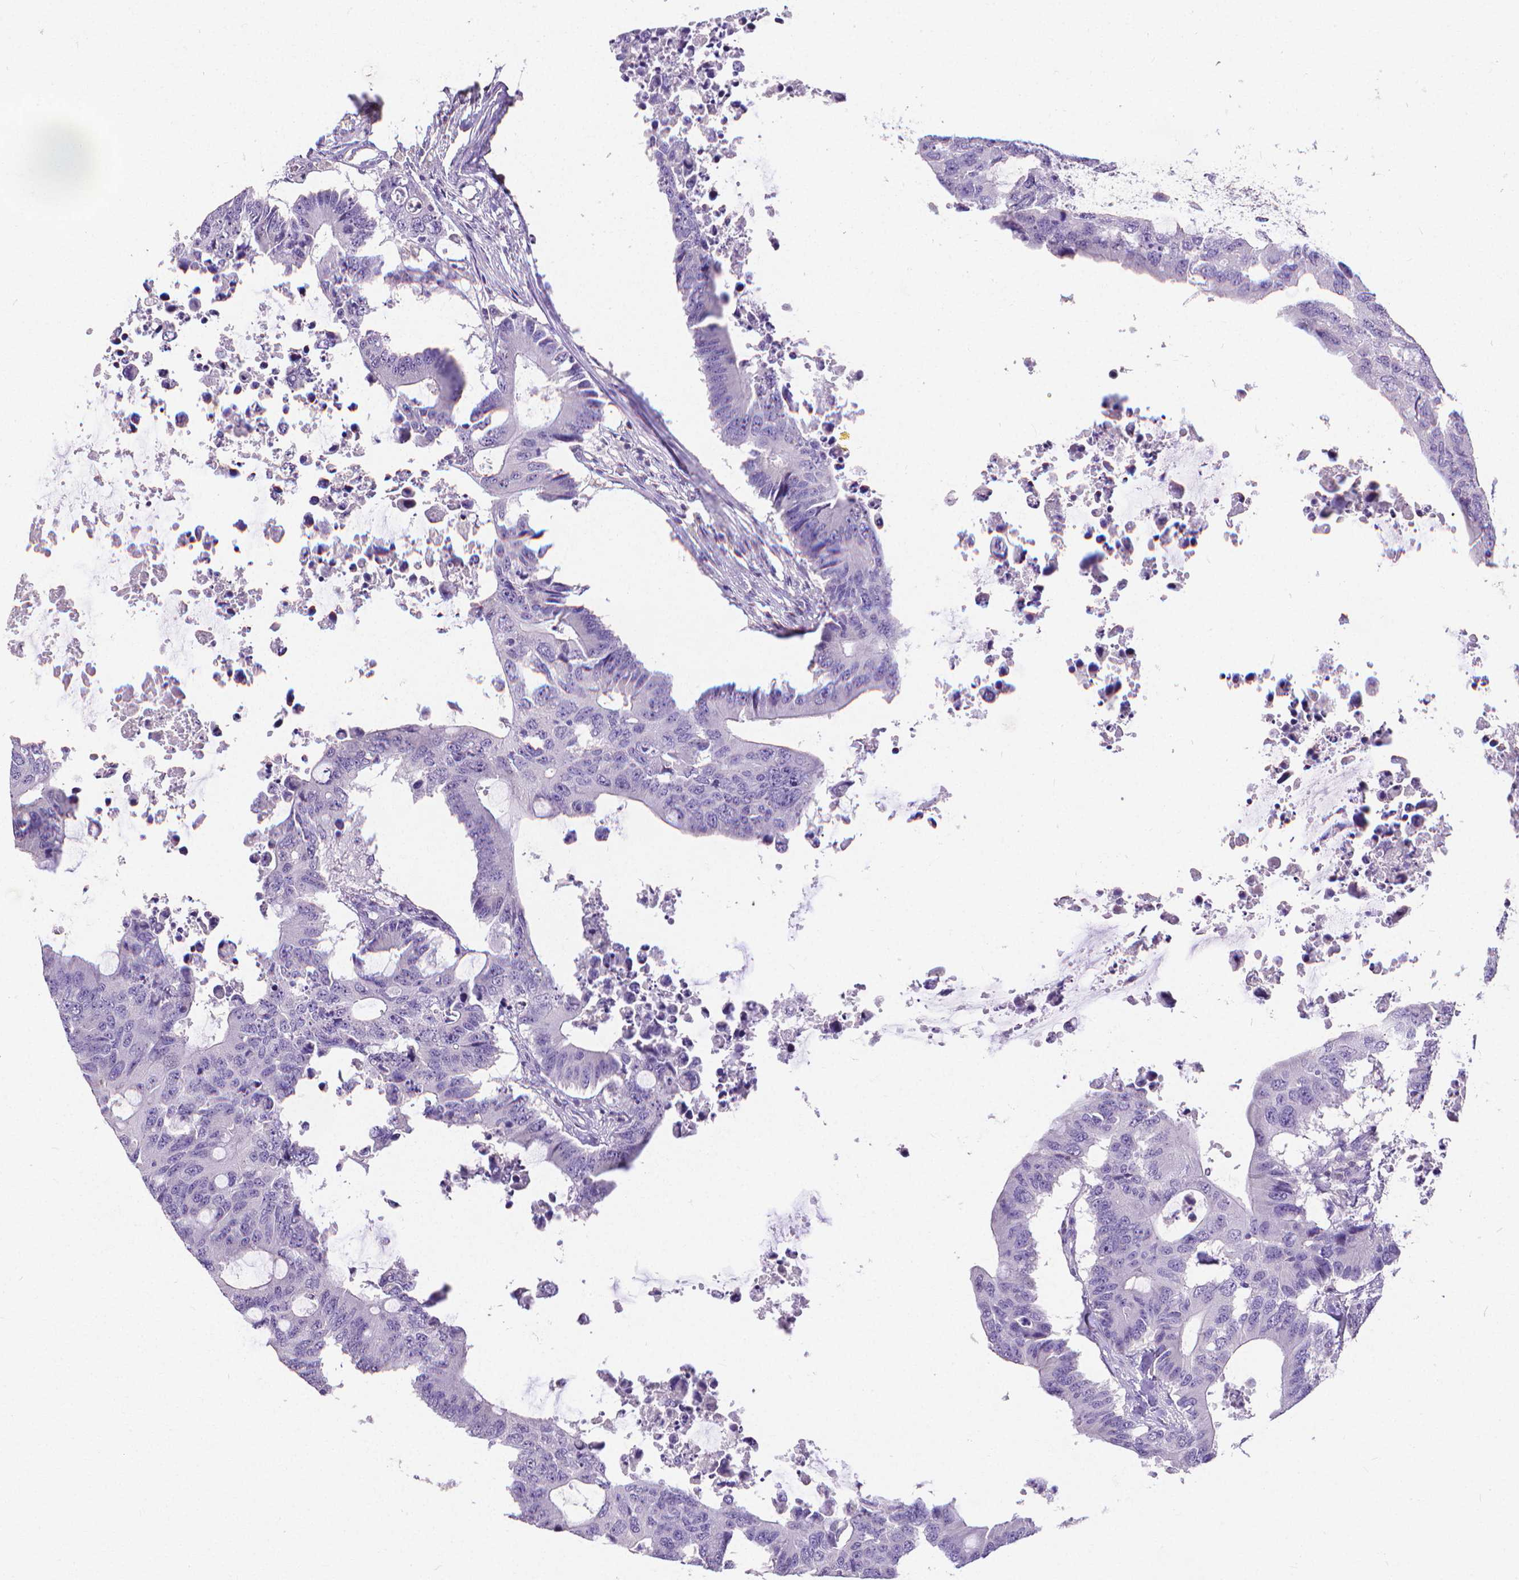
{"staining": {"intensity": "negative", "quantity": "none", "location": "none"}, "tissue": "colorectal cancer", "cell_type": "Tumor cells", "image_type": "cancer", "snomed": [{"axis": "morphology", "description": "Adenocarcinoma, NOS"}, {"axis": "topography", "description": "Colon"}], "caption": "This is a micrograph of IHC staining of adenocarcinoma (colorectal), which shows no positivity in tumor cells. (Brightfield microscopy of DAB immunohistochemistry (IHC) at high magnification).", "gene": "CD4", "patient": {"sex": "male", "age": 71}}